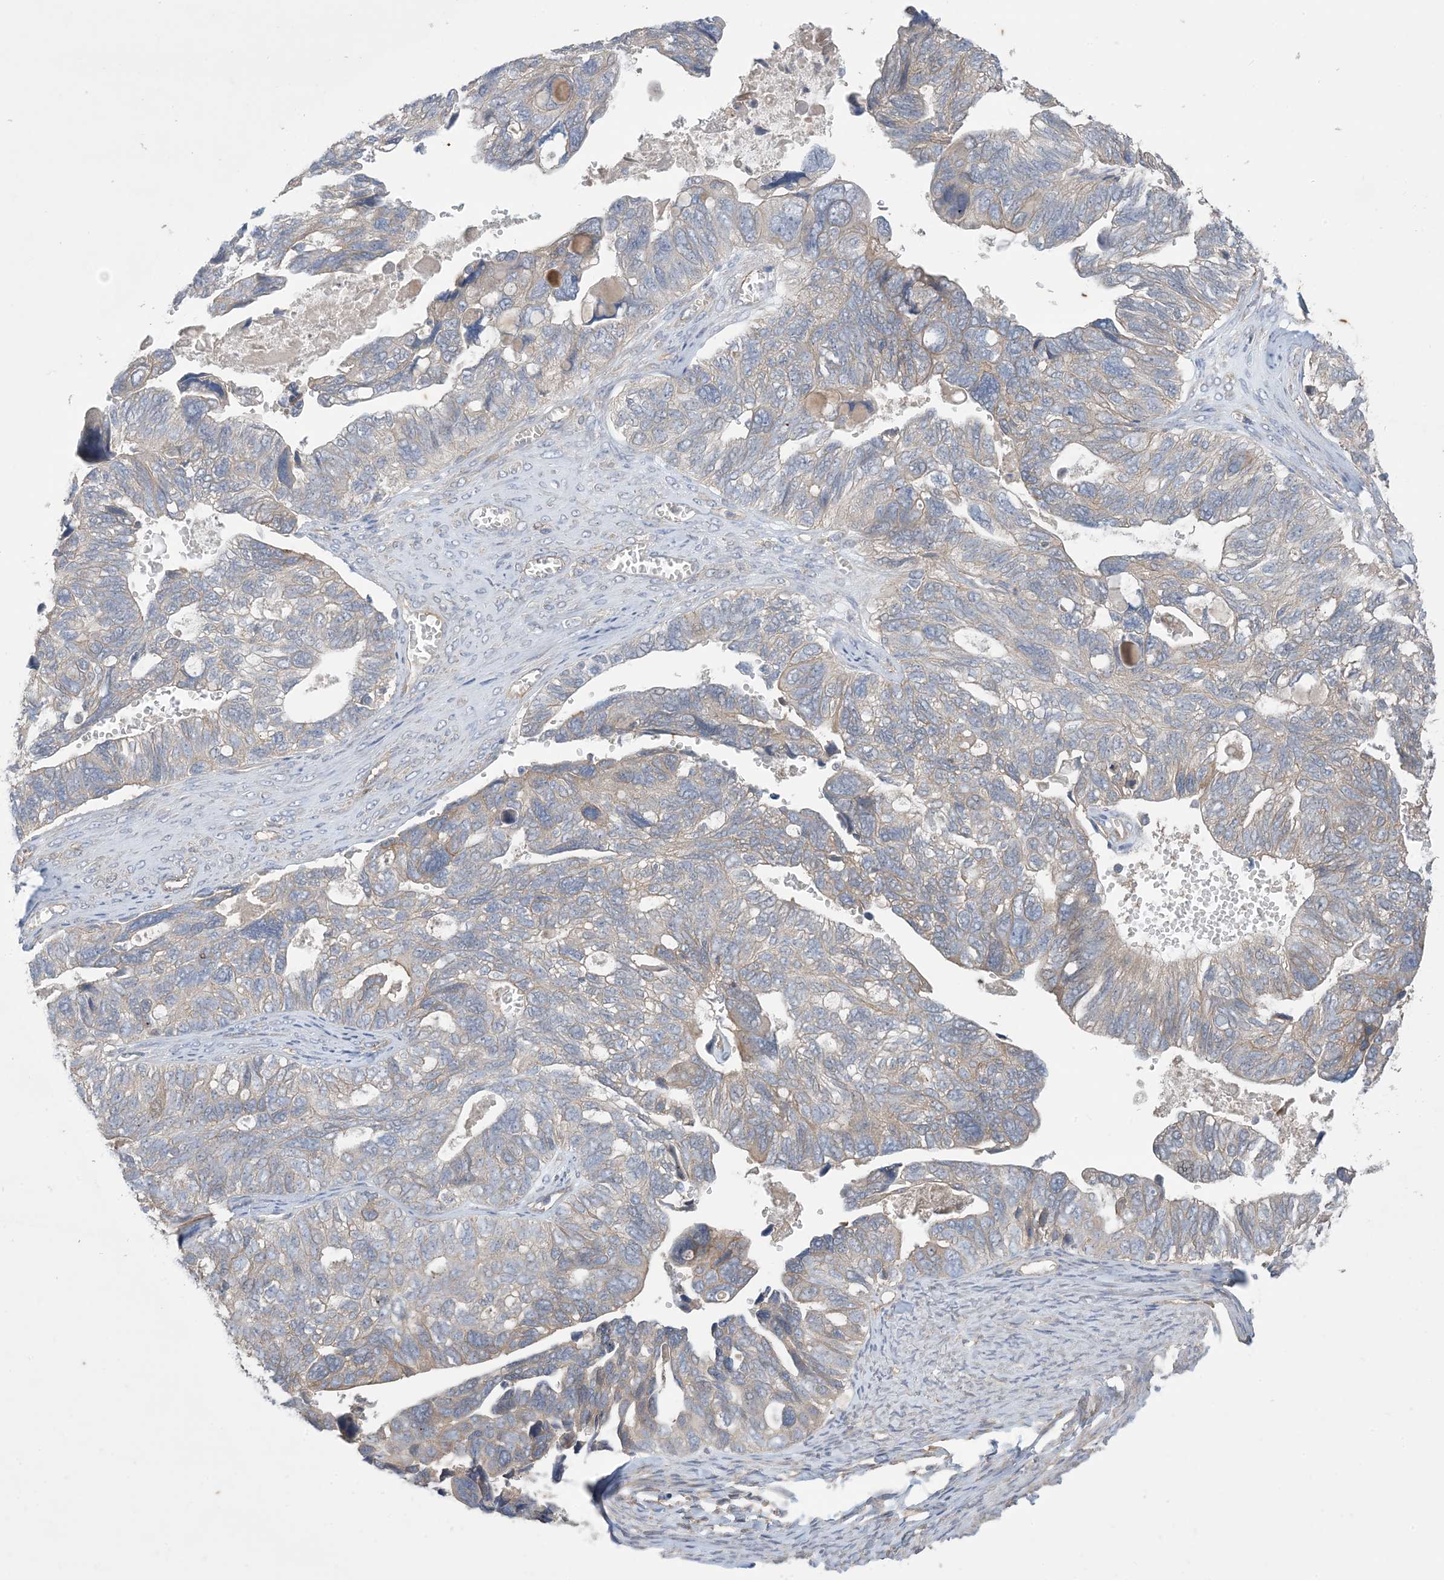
{"staining": {"intensity": "weak", "quantity": "<25%", "location": "cytoplasmic/membranous"}, "tissue": "ovarian cancer", "cell_type": "Tumor cells", "image_type": "cancer", "snomed": [{"axis": "morphology", "description": "Cystadenocarcinoma, serous, NOS"}, {"axis": "topography", "description": "Ovary"}], "caption": "The image demonstrates no staining of tumor cells in serous cystadenocarcinoma (ovarian).", "gene": "CCNY", "patient": {"sex": "female", "age": 79}}